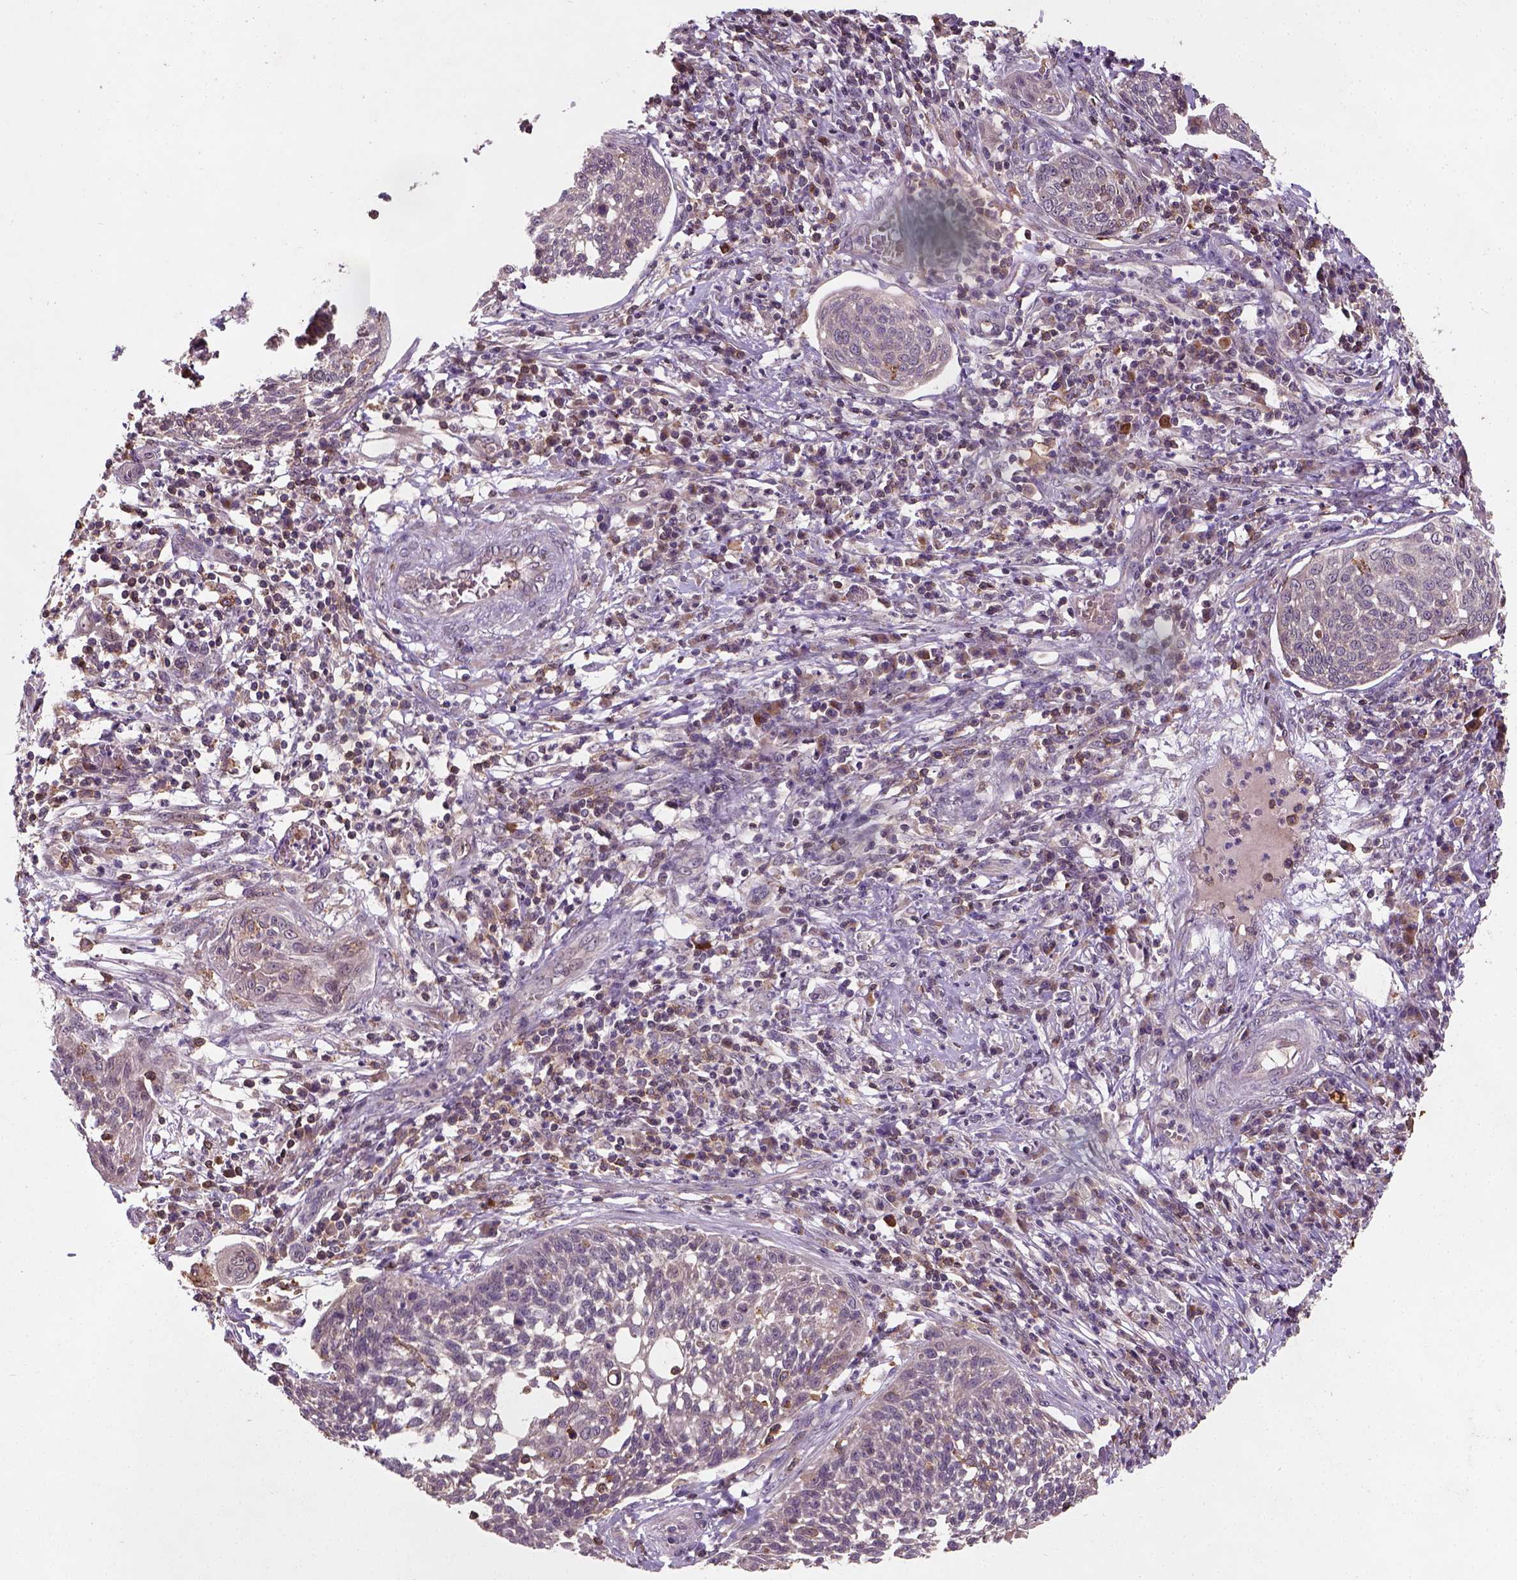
{"staining": {"intensity": "negative", "quantity": "none", "location": "none"}, "tissue": "cervical cancer", "cell_type": "Tumor cells", "image_type": "cancer", "snomed": [{"axis": "morphology", "description": "Squamous cell carcinoma, NOS"}, {"axis": "topography", "description": "Cervix"}], "caption": "This is a image of immunohistochemistry (IHC) staining of cervical squamous cell carcinoma, which shows no expression in tumor cells.", "gene": "CAMKK1", "patient": {"sex": "female", "age": 34}}